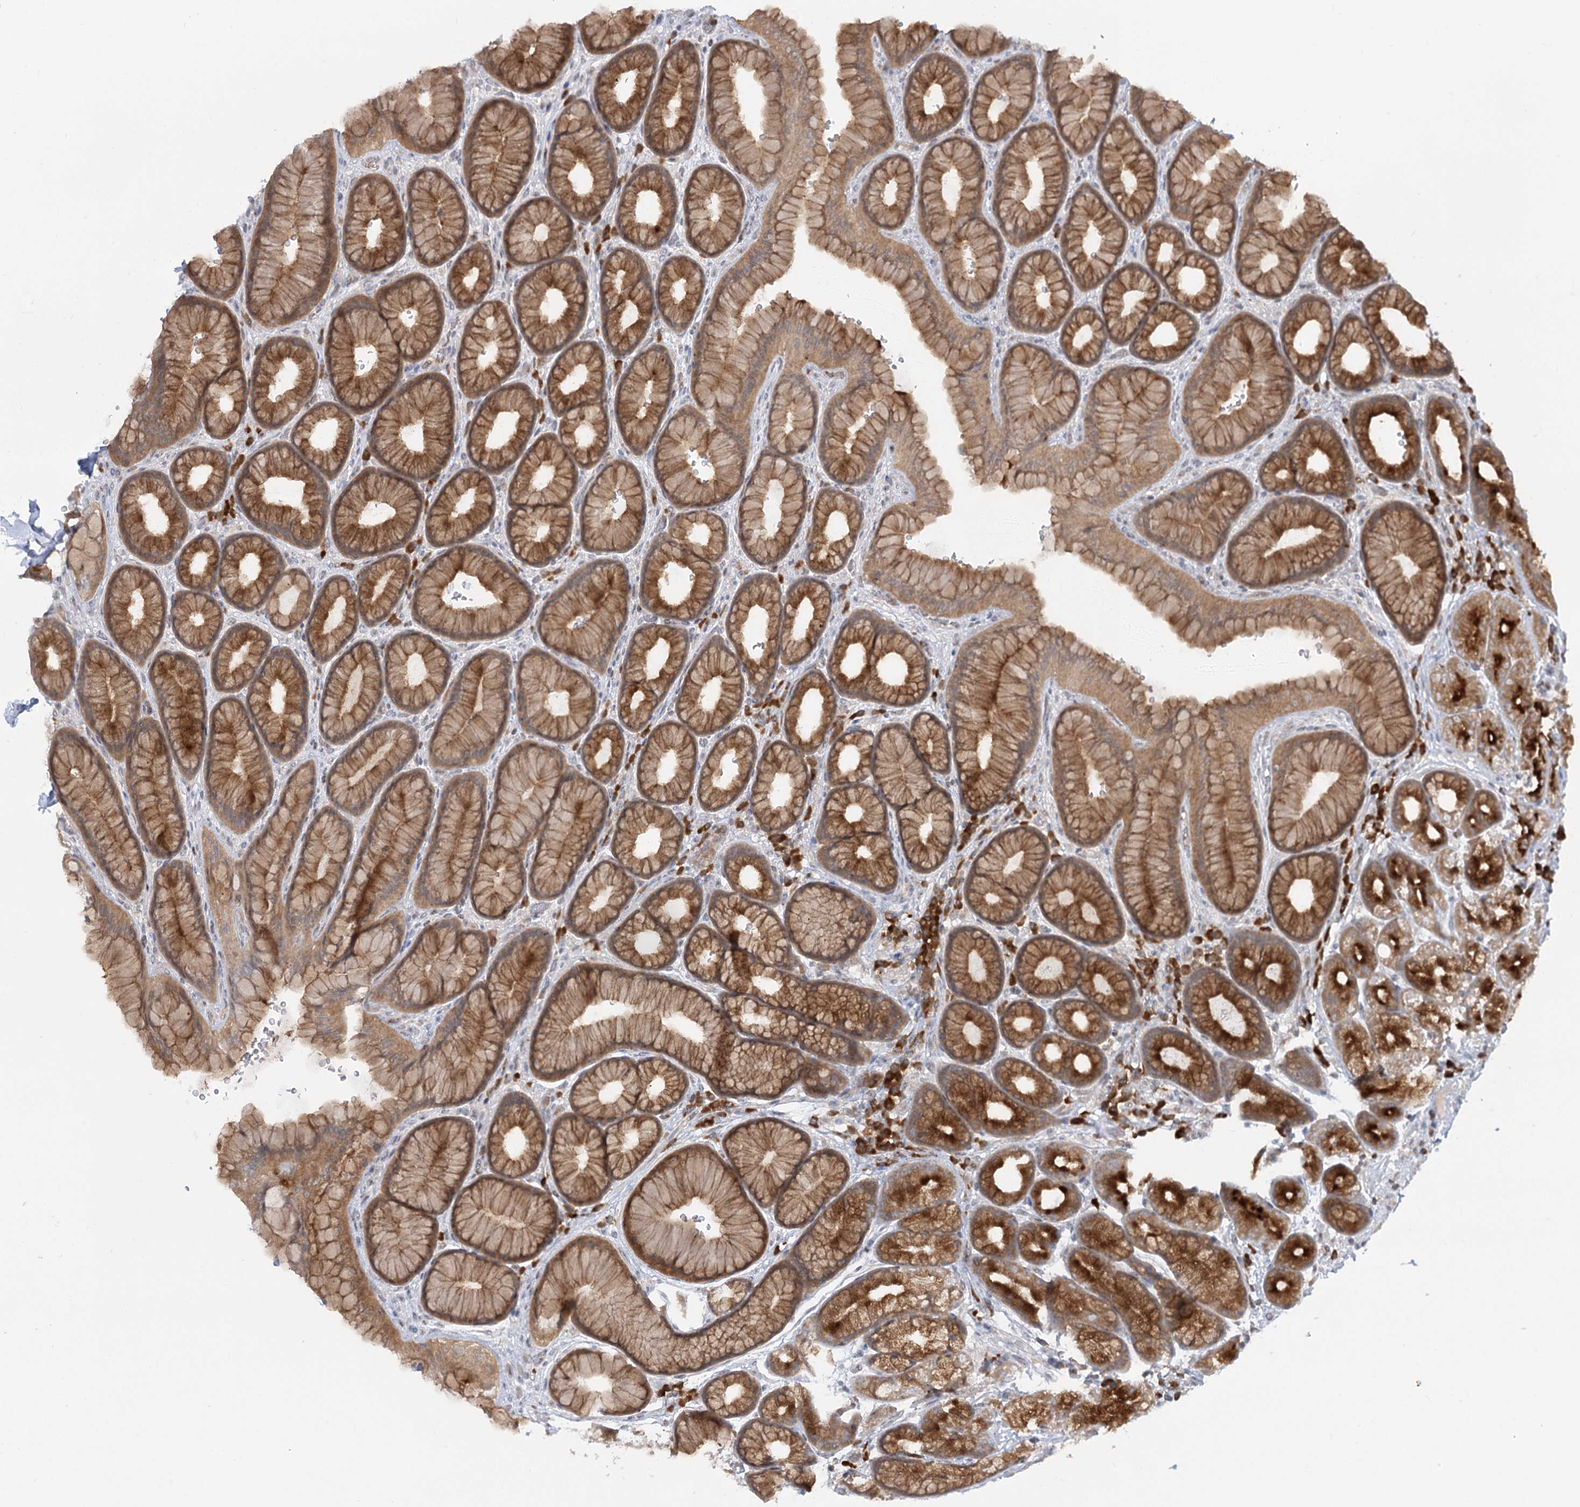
{"staining": {"intensity": "moderate", "quantity": ">75%", "location": "cytoplasmic/membranous"}, "tissue": "stomach", "cell_type": "Glandular cells", "image_type": "normal", "snomed": [{"axis": "morphology", "description": "Normal tissue, NOS"}, {"axis": "morphology", "description": "Adenocarcinoma, NOS"}, {"axis": "topography", "description": "Stomach"}], "caption": "This is an image of immunohistochemistry (IHC) staining of benign stomach, which shows moderate positivity in the cytoplasmic/membranous of glandular cells.", "gene": "SYTL1", "patient": {"sex": "male", "age": 57}}